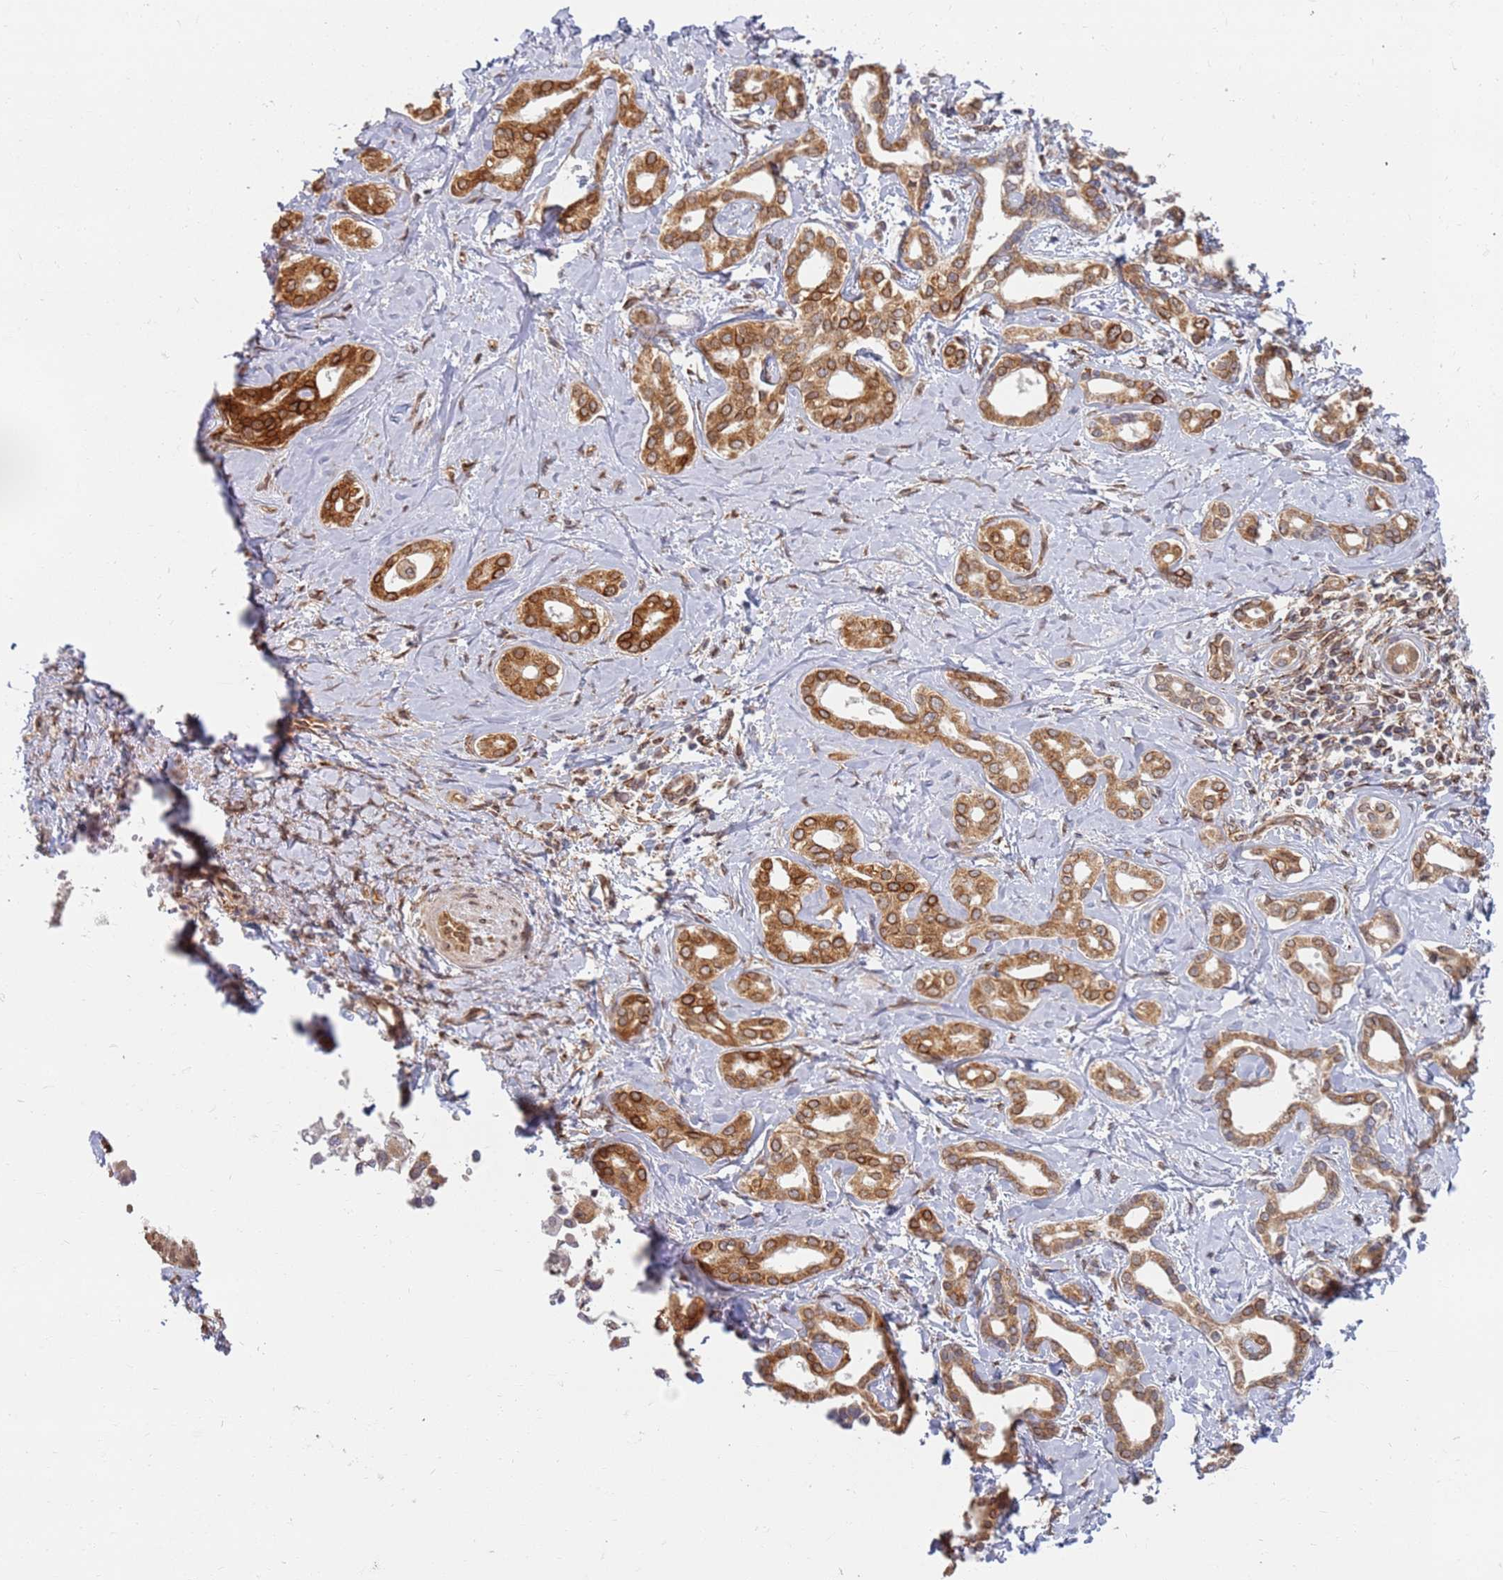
{"staining": {"intensity": "strong", "quantity": ">75%", "location": "cytoplasmic/membranous"}, "tissue": "liver cancer", "cell_type": "Tumor cells", "image_type": "cancer", "snomed": [{"axis": "morphology", "description": "Cholangiocarcinoma"}, {"axis": "topography", "description": "Liver"}], "caption": "The photomicrograph shows a brown stain indicating the presence of a protein in the cytoplasmic/membranous of tumor cells in liver cancer (cholangiocarcinoma). The staining is performed using DAB brown chromogen to label protein expression. The nuclei are counter-stained blue using hematoxylin.", "gene": "CEP170", "patient": {"sex": "female", "age": 77}}